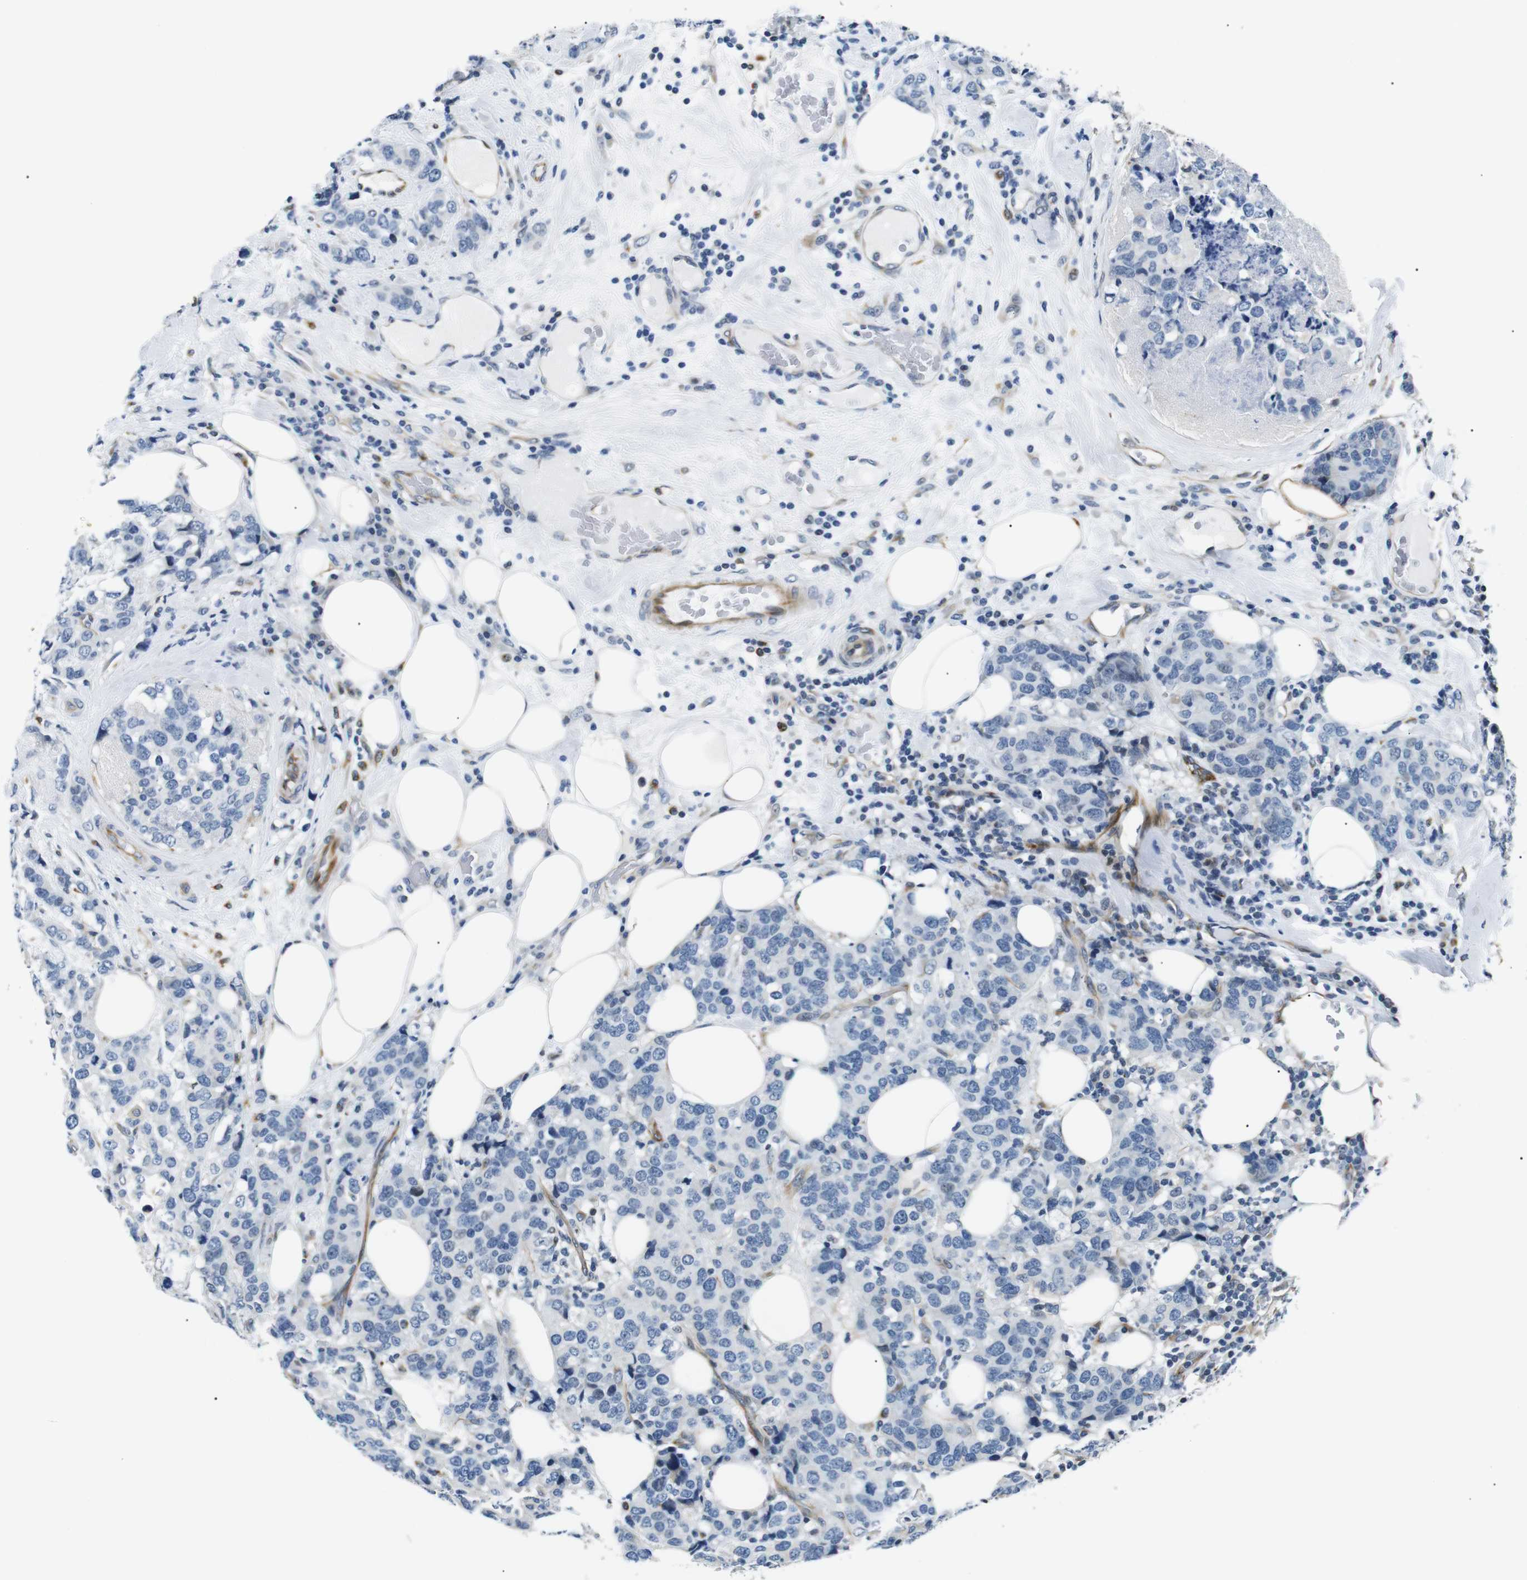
{"staining": {"intensity": "negative", "quantity": "none", "location": "none"}, "tissue": "breast cancer", "cell_type": "Tumor cells", "image_type": "cancer", "snomed": [{"axis": "morphology", "description": "Lobular carcinoma"}, {"axis": "topography", "description": "Breast"}], "caption": "Immunohistochemistry photomicrograph of human lobular carcinoma (breast) stained for a protein (brown), which reveals no positivity in tumor cells.", "gene": "TAFA1", "patient": {"sex": "female", "age": 59}}